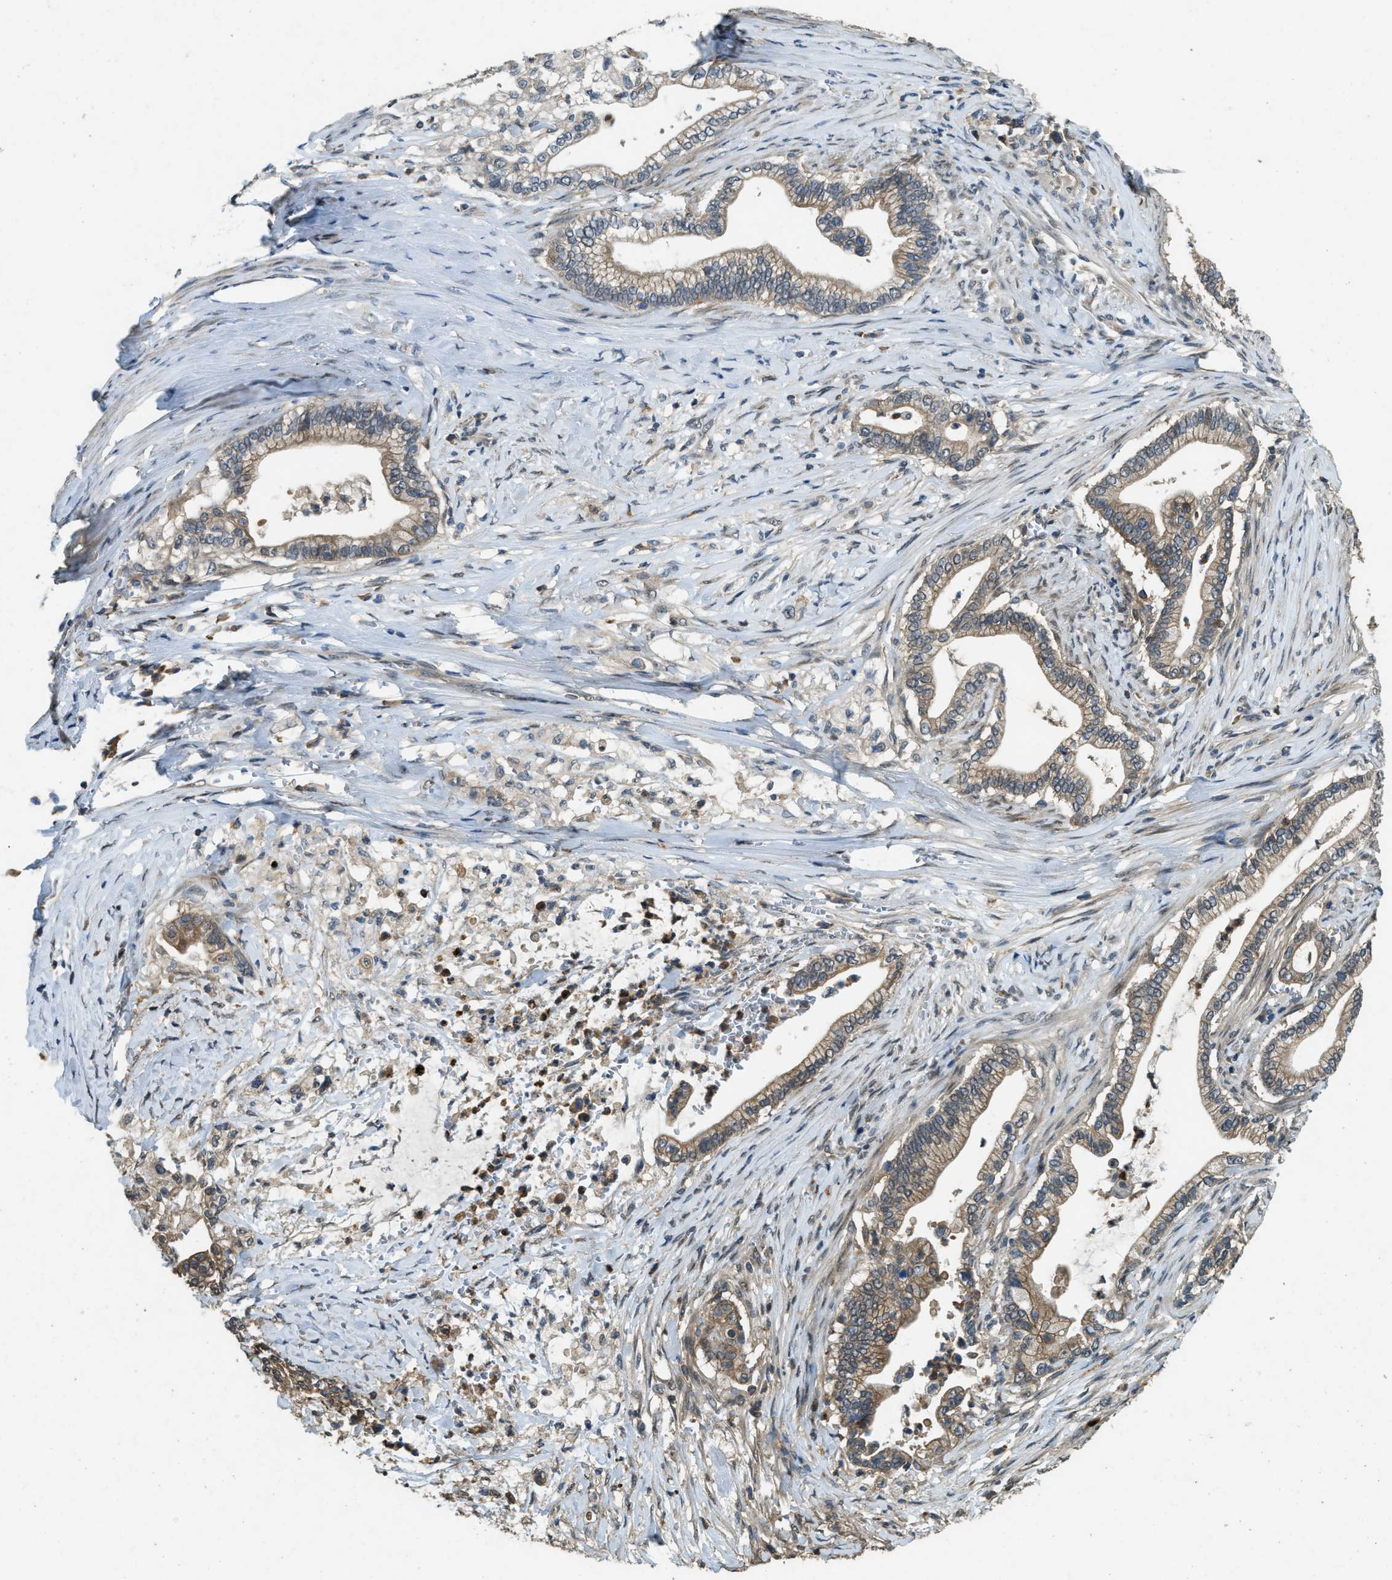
{"staining": {"intensity": "weak", "quantity": "<25%", "location": "cytoplasmic/membranous"}, "tissue": "pancreatic cancer", "cell_type": "Tumor cells", "image_type": "cancer", "snomed": [{"axis": "morphology", "description": "Adenocarcinoma, NOS"}, {"axis": "topography", "description": "Pancreas"}], "caption": "Protein analysis of pancreatic adenocarcinoma reveals no significant staining in tumor cells.", "gene": "ATP8B1", "patient": {"sex": "male", "age": 69}}